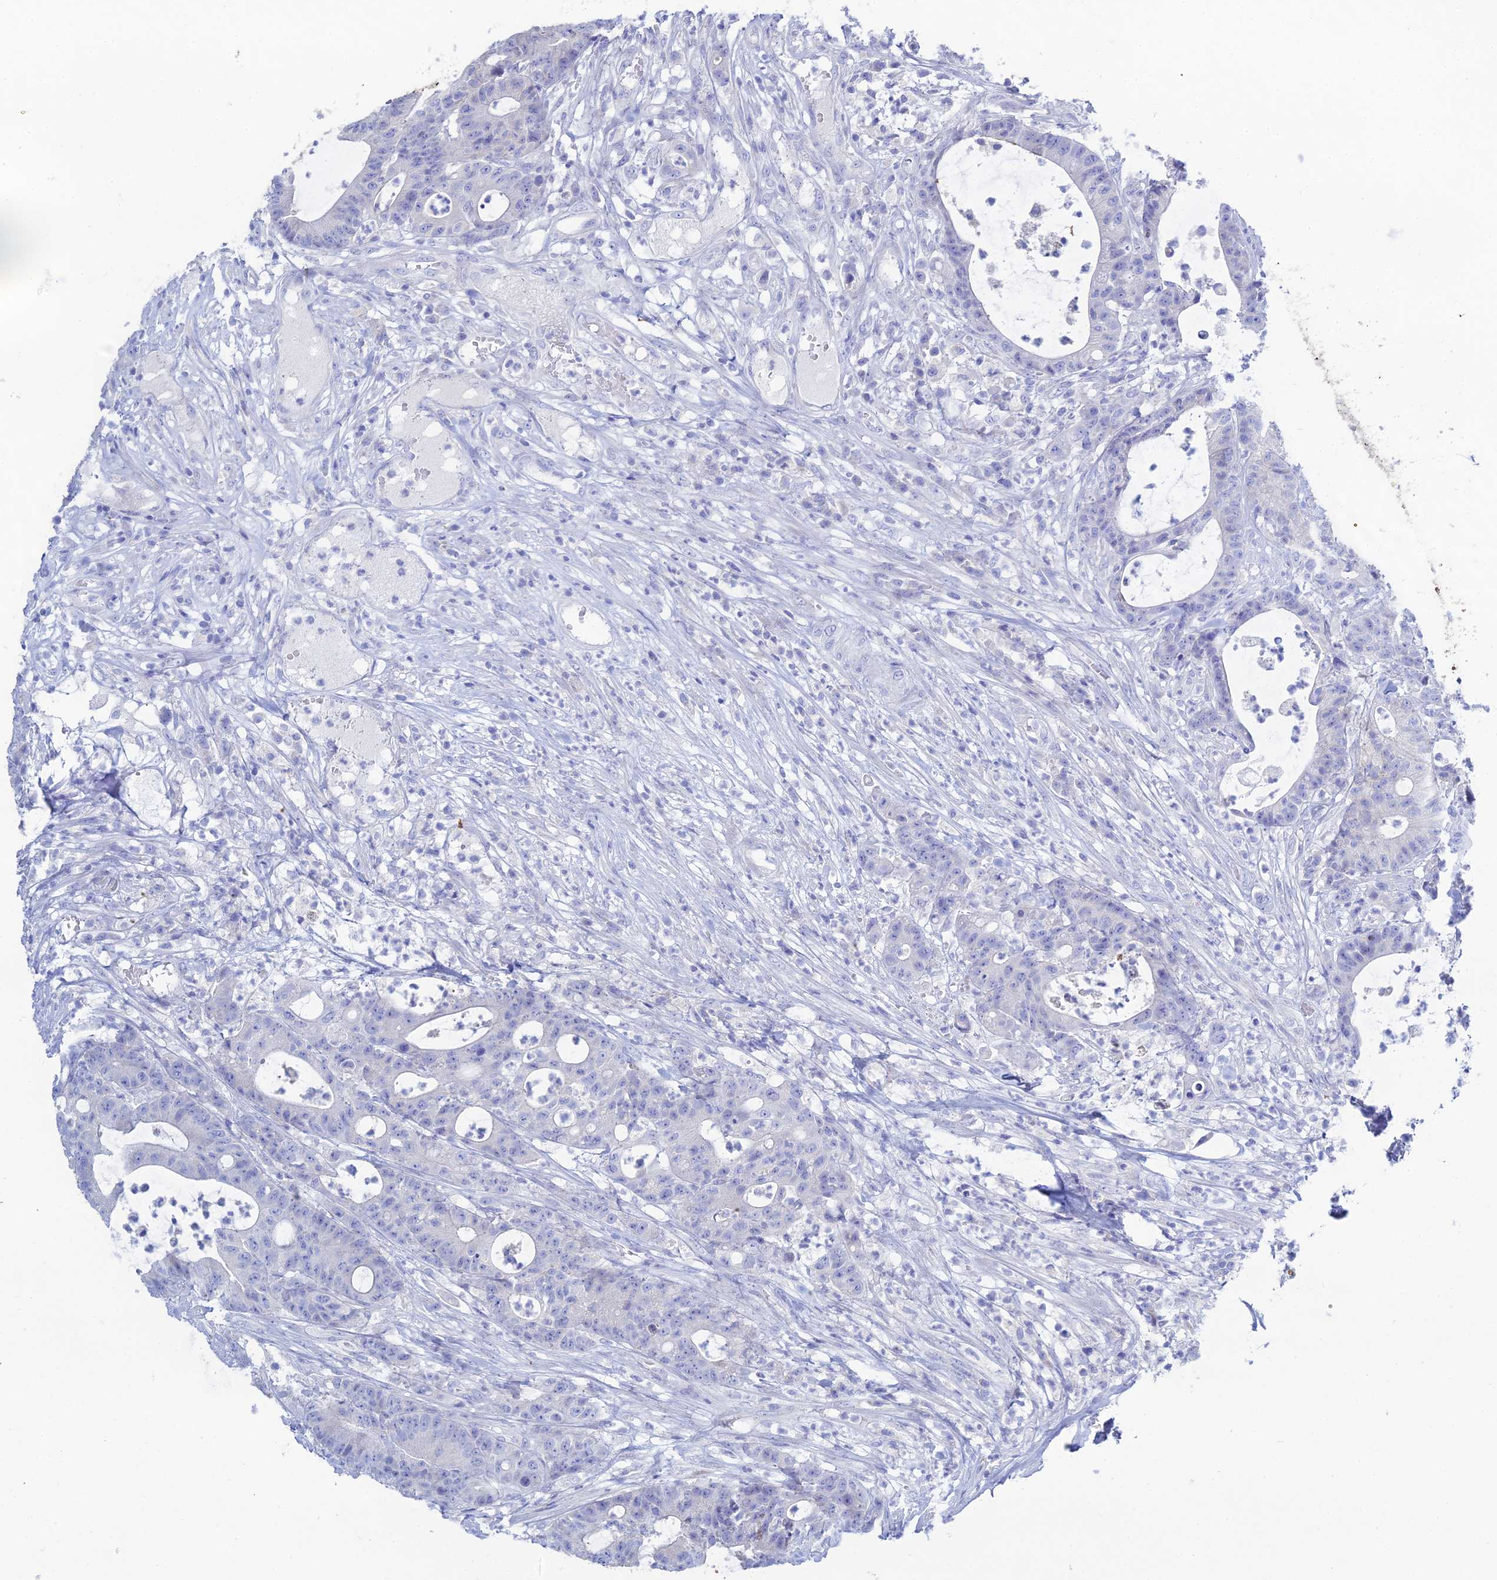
{"staining": {"intensity": "negative", "quantity": "none", "location": "none"}, "tissue": "colorectal cancer", "cell_type": "Tumor cells", "image_type": "cancer", "snomed": [{"axis": "morphology", "description": "Adenocarcinoma, NOS"}, {"axis": "topography", "description": "Colon"}], "caption": "Protein analysis of colorectal cancer shows no significant positivity in tumor cells.", "gene": "DHX34", "patient": {"sex": "female", "age": 84}}